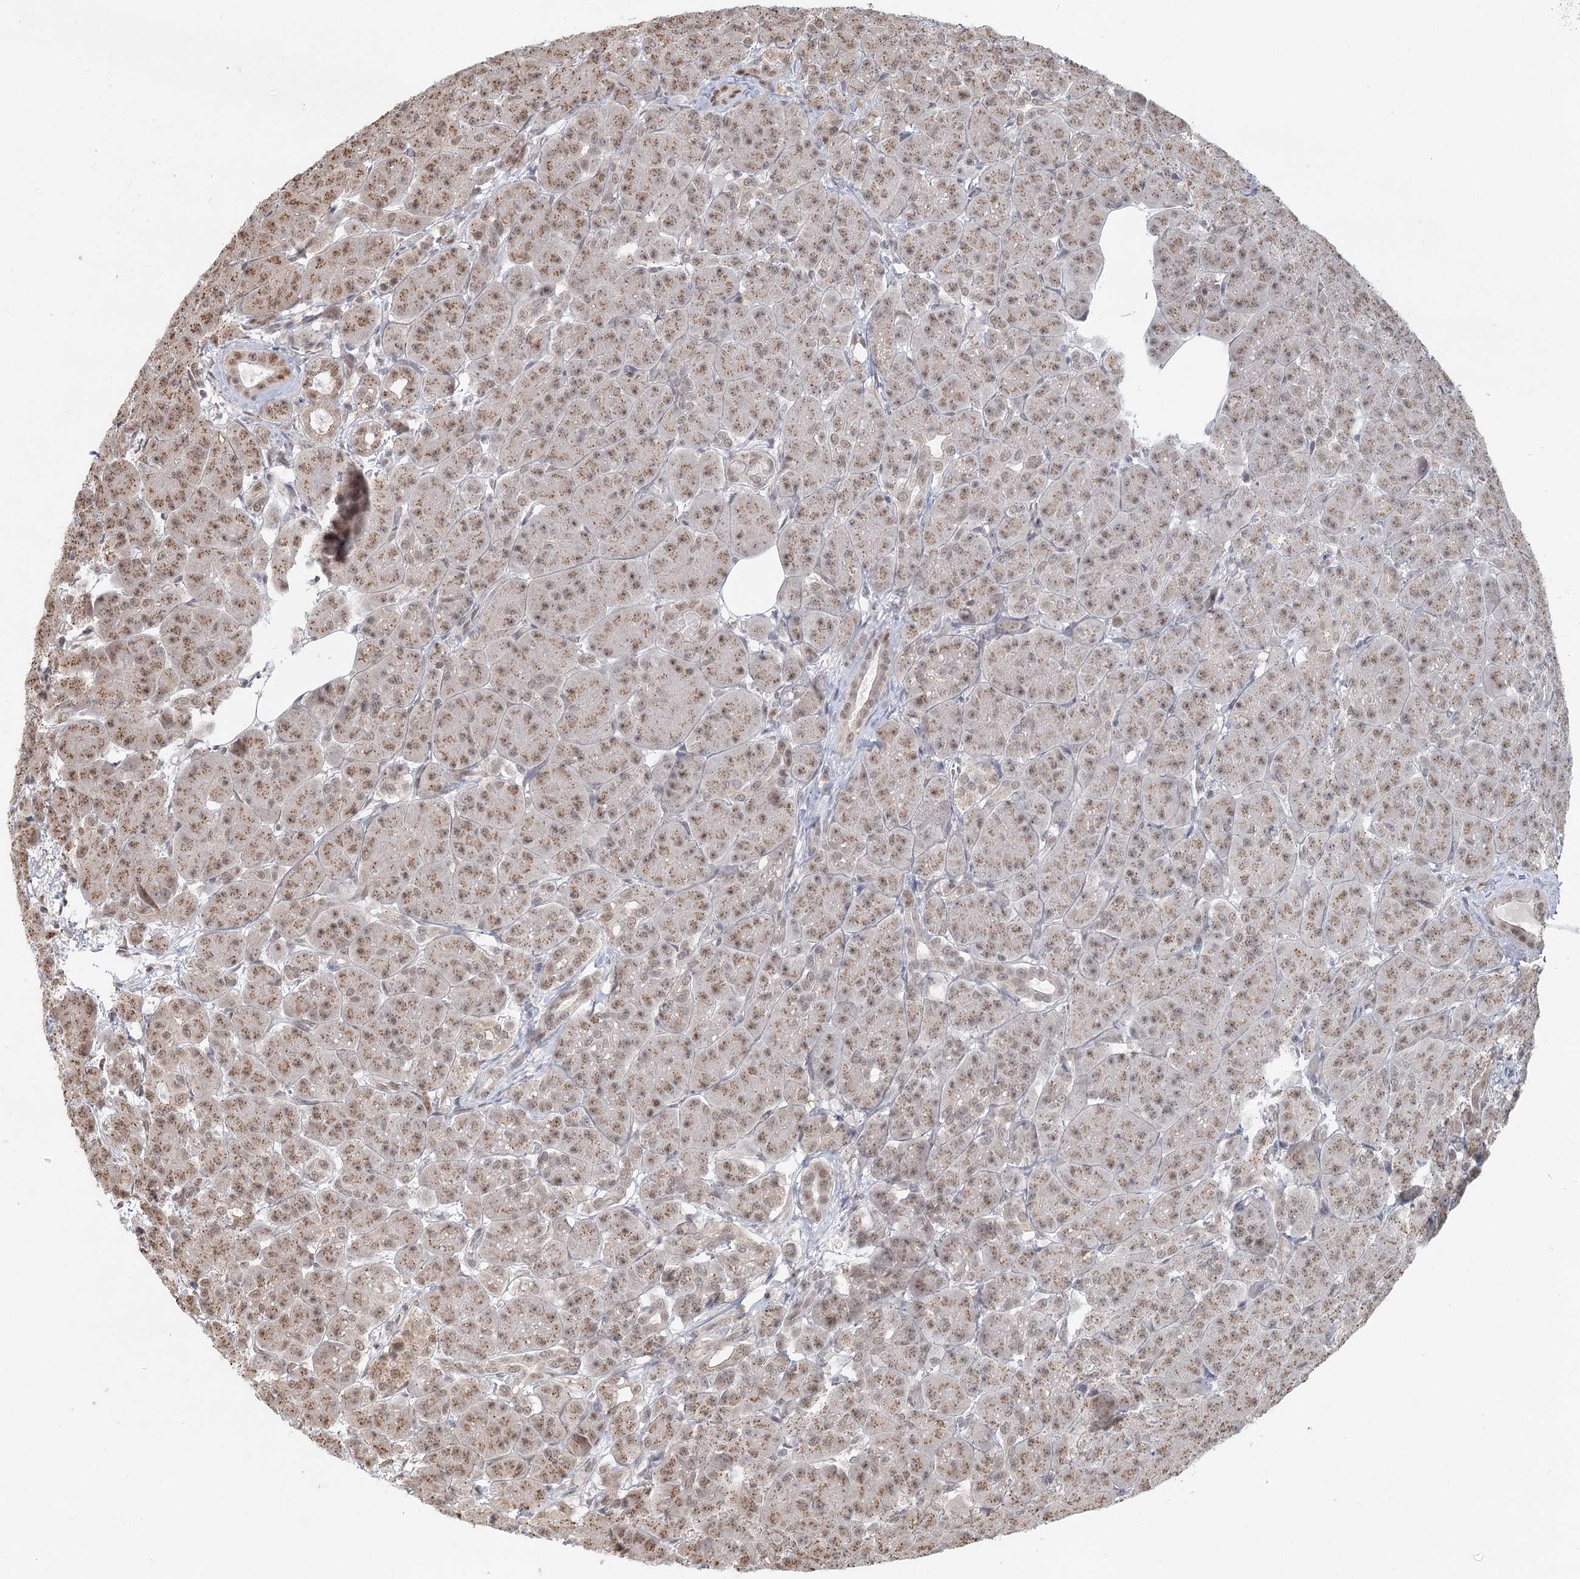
{"staining": {"intensity": "moderate", "quantity": ">75%", "location": "cytoplasmic/membranous,nuclear"}, "tissue": "pancreas", "cell_type": "Exocrine glandular cells", "image_type": "normal", "snomed": [{"axis": "morphology", "description": "Normal tissue, NOS"}, {"axis": "topography", "description": "Pancreas"}], "caption": "The photomicrograph exhibits a brown stain indicating the presence of a protein in the cytoplasmic/membranous,nuclear of exocrine glandular cells in pancreas.", "gene": "GPALPP1", "patient": {"sex": "male", "age": 63}}